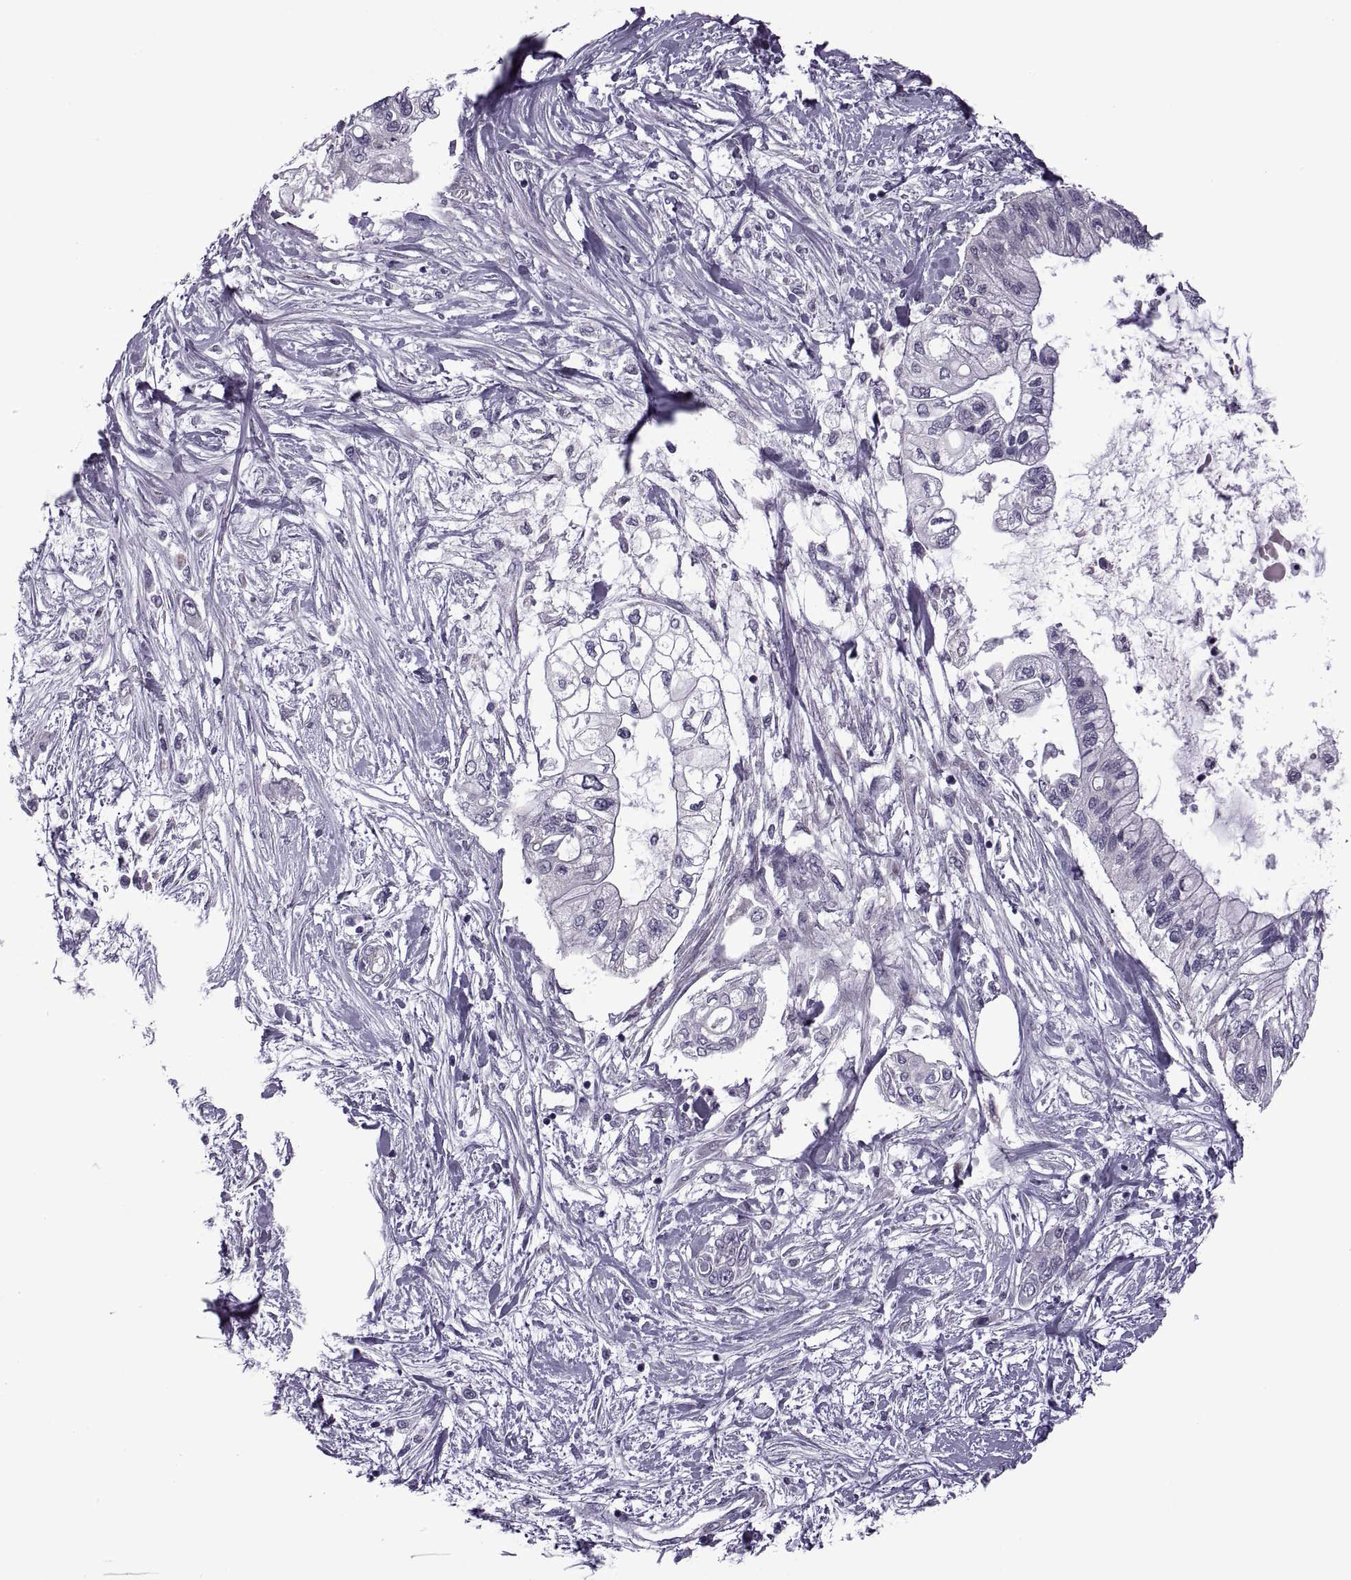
{"staining": {"intensity": "negative", "quantity": "none", "location": "none"}, "tissue": "pancreatic cancer", "cell_type": "Tumor cells", "image_type": "cancer", "snomed": [{"axis": "morphology", "description": "Adenocarcinoma, NOS"}, {"axis": "topography", "description": "Pancreas"}], "caption": "Tumor cells are negative for protein expression in human pancreatic cancer.", "gene": "RIPK4", "patient": {"sex": "female", "age": 77}}